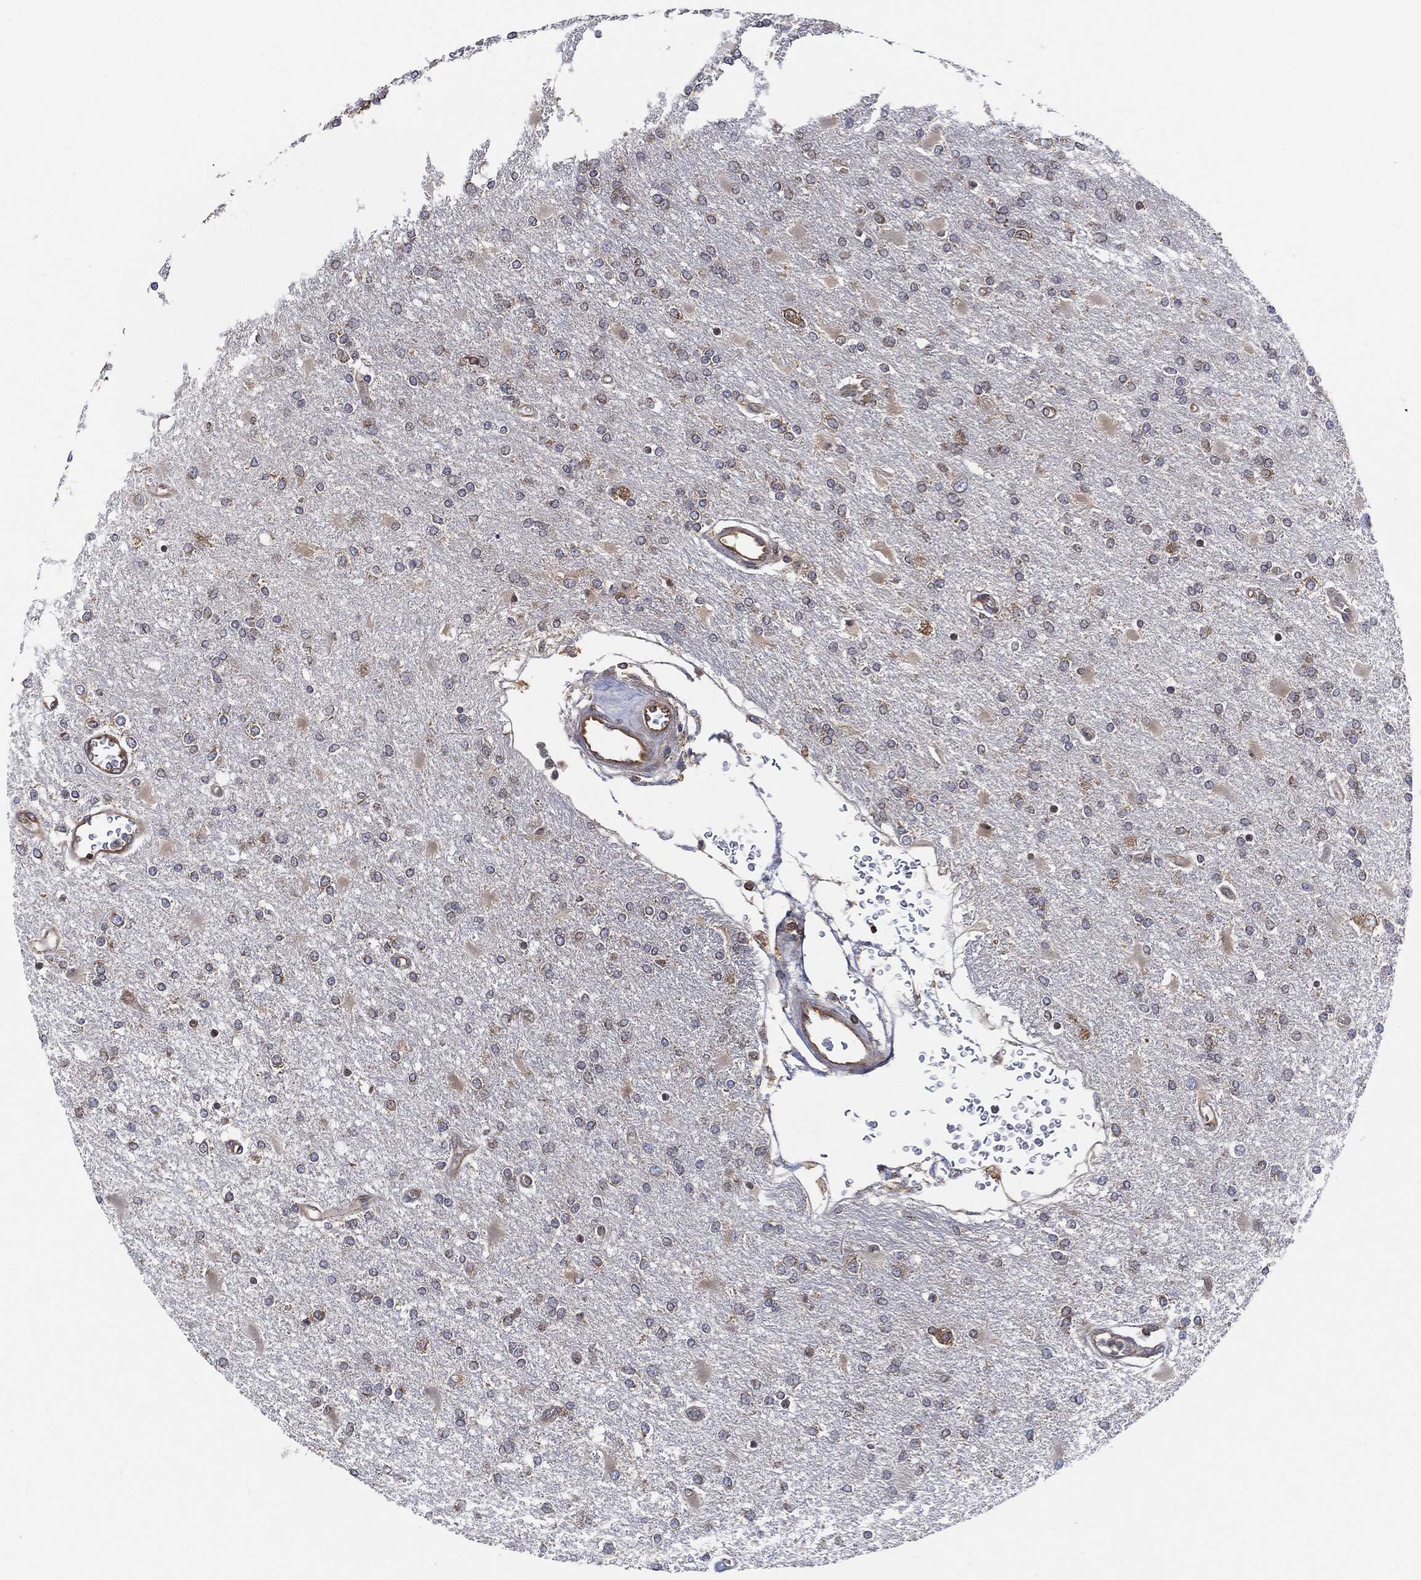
{"staining": {"intensity": "negative", "quantity": "none", "location": "none"}, "tissue": "glioma", "cell_type": "Tumor cells", "image_type": "cancer", "snomed": [{"axis": "morphology", "description": "Glioma, malignant, High grade"}, {"axis": "topography", "description": "Cerebral cortex"}], "caption": "A micrograph of human glioma is negative for staining in tumor cells. (DAB (3,3'-diaminobenzidine) immunohistochemistry, high magnification).", "gene": "EIF2S2", "patient": {"sex": "male", "age": 79}}